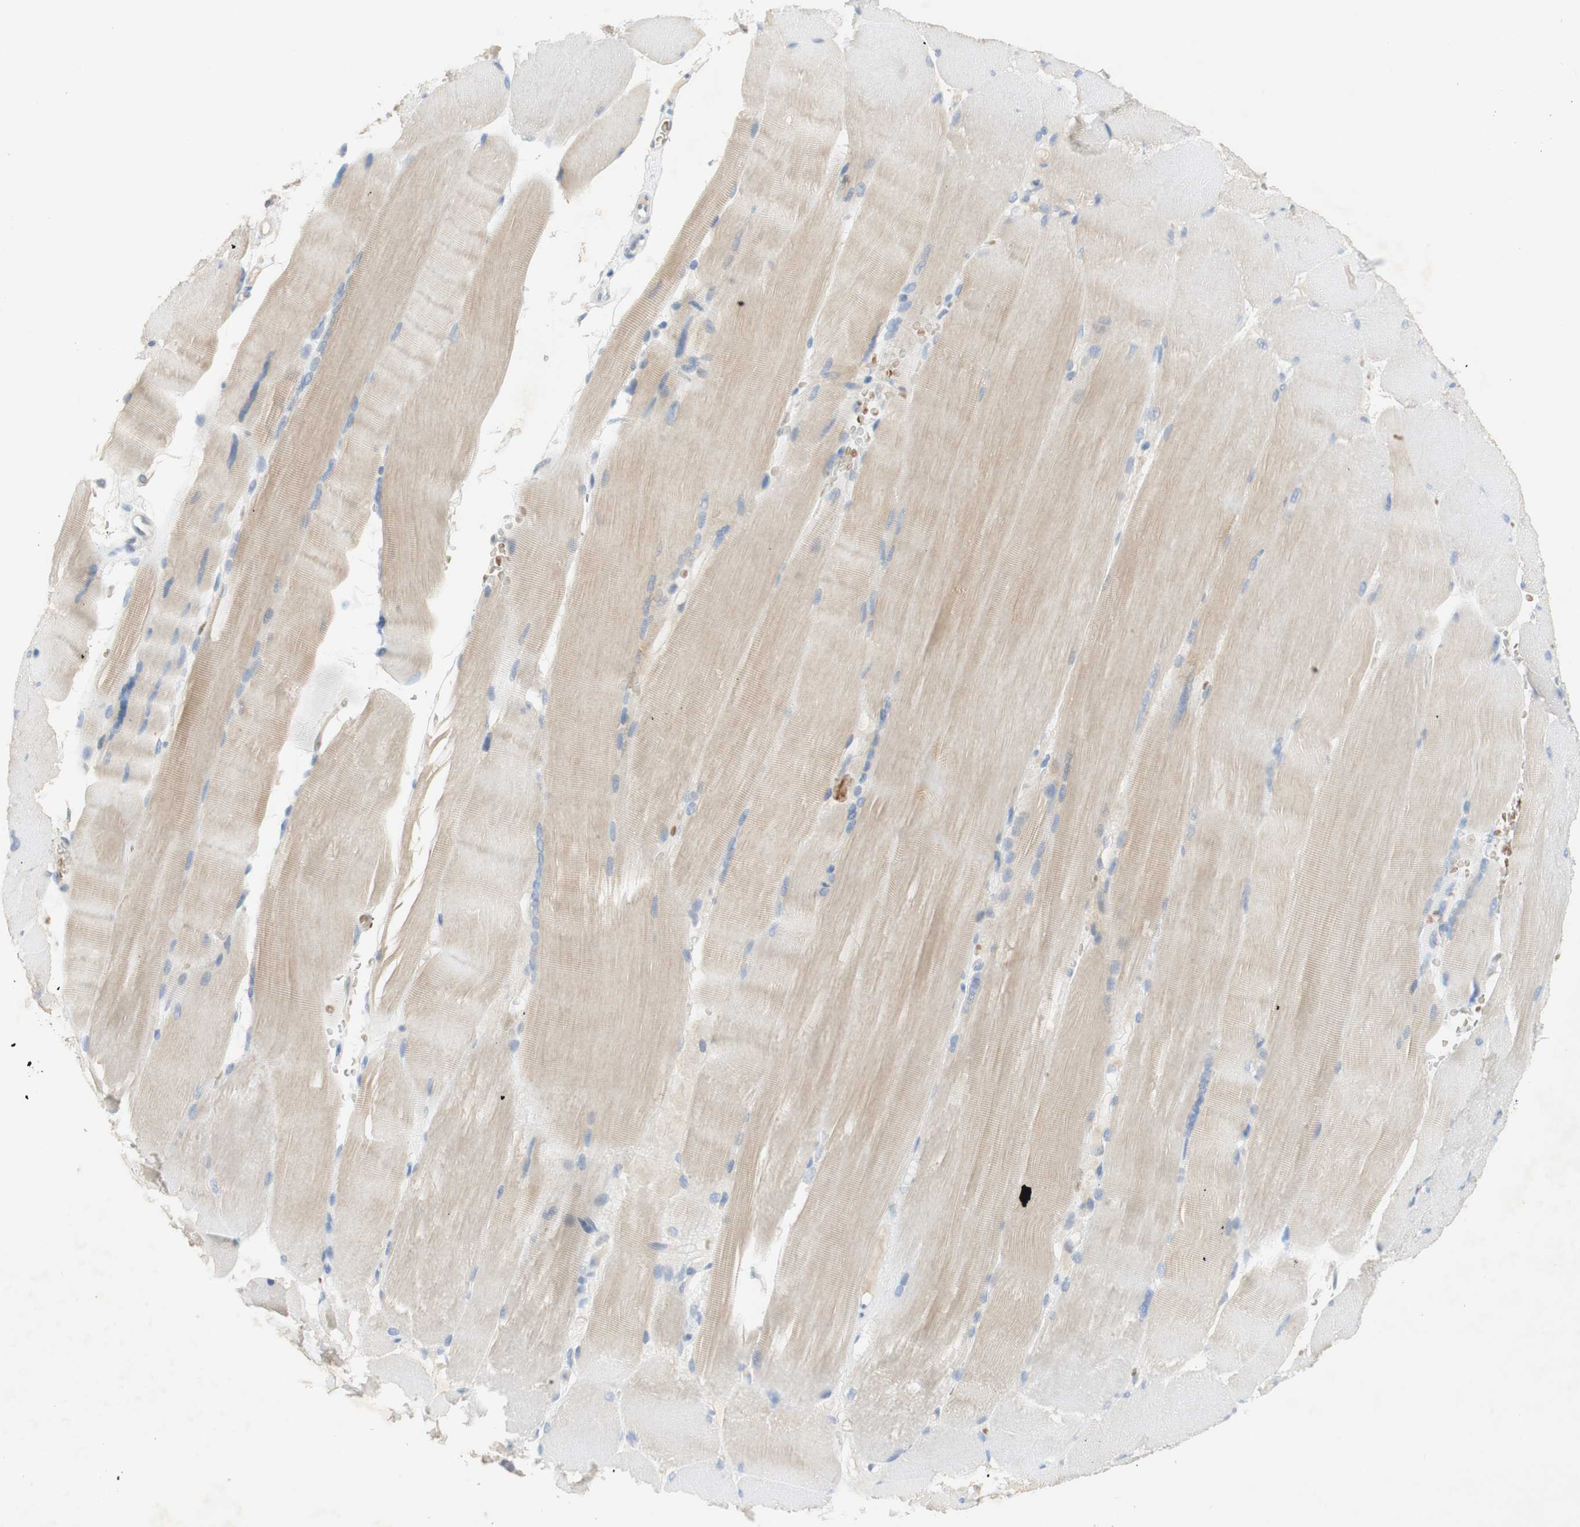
{"staining": {"intensity": "weak", "quantity": "<25%", "location": "cytoplasmic/membranous"}, "tissue": "skeletal muscle", "cell_type": "Myocytes", "image_type": "normal", "snomed": [{"axis": "morphology", "description": "Normal tissue, NOS"}, {"axis": "topography", "description": "Skin"}, {"axis": "topography", "description": "Skeletal muscle"}], "caption": "There is no significant positivity in myocytes of skeletal muscle. (Brightfield microscopy of DAB (3,3'-diaminobenzidine) immunohistochemistry (IHC) at high magnification).", "gene": "EPO", "patient": {"sex": "male", "age": 83}}